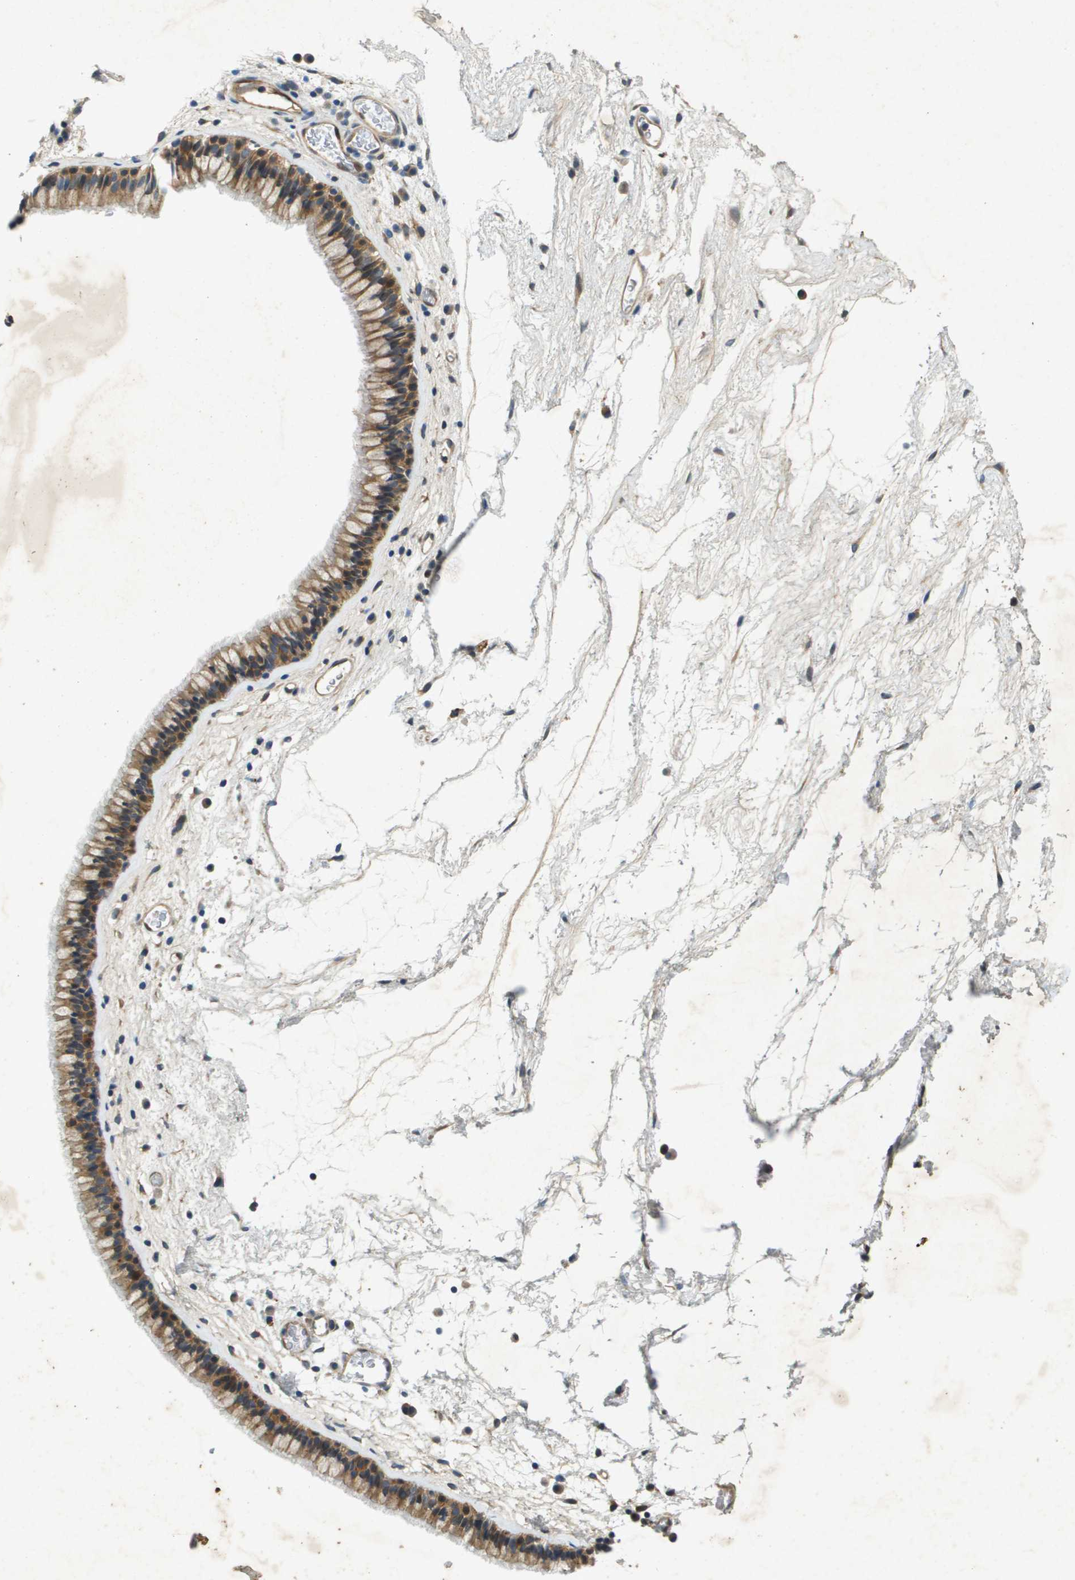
{"staining": {"intensity": "strong", "quantity": ">75%", "location": "cytoplasmic/membranous"}, "tissue": "nasopharynx", "cell_type": "Respiratory epithelial cells", "image_type": "normal", "snomed": [{"axis": "morphology", "description": "Normal tissue, NOS"}, {"axis": "morphology", "description": "Inflammation, NOS"}, {"axis": "topography", "description": "Nasopharynx"}], "caption": "Human nasopharynx stained for a protein (brown) exhibits strong cytoplasmic/membranous positive staining in about >75% of respiratory epithelial cells.", "gene": "PGAP3", "patient": {"sex": "male", "age": 48}}